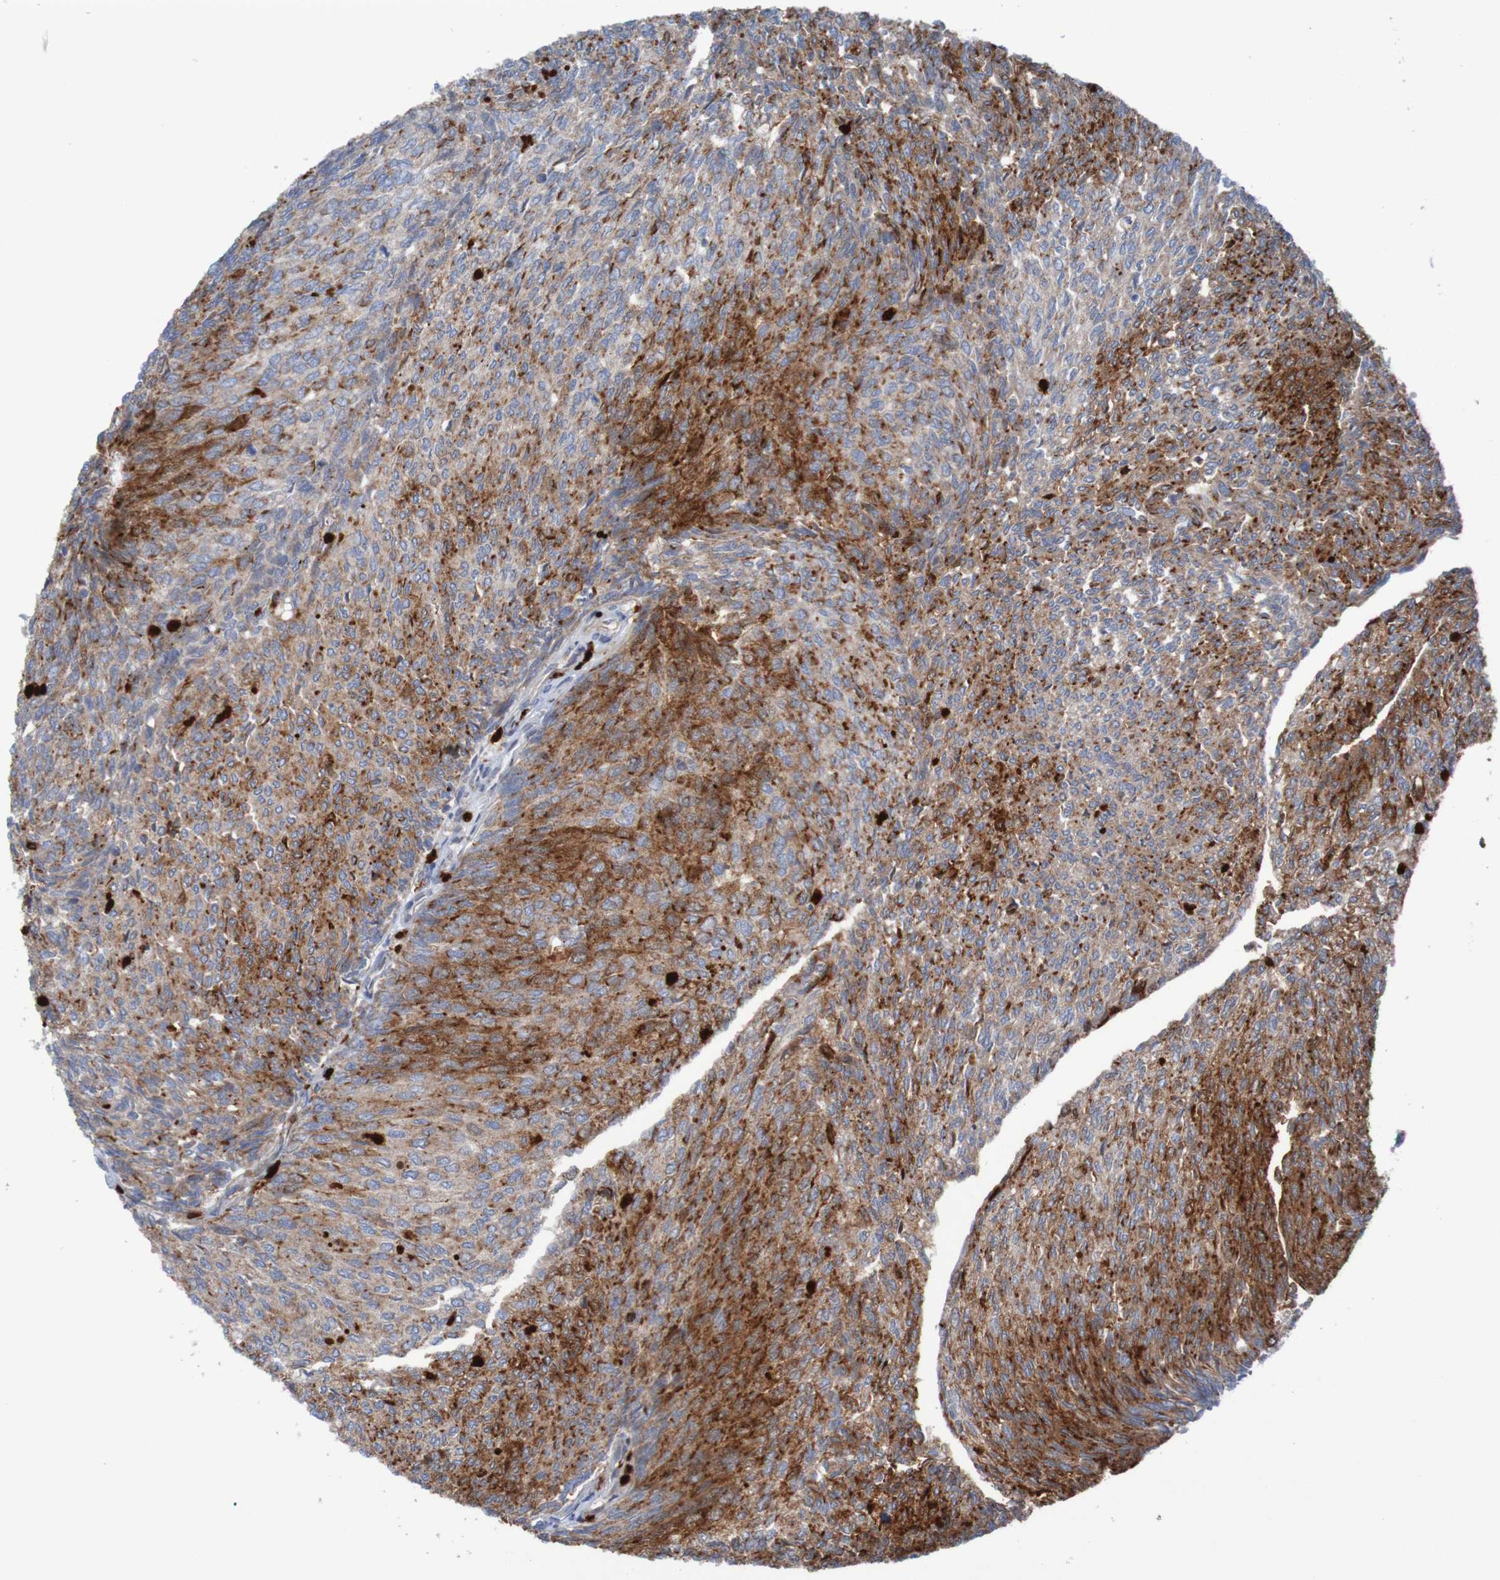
{"staining": {"intensity": "strong", "quantity": ">75%", "location": "cytoplasmic/membranous"}, "tissue": "urothelial cancer", "cell_type": "Tumor cells", "image_type": "cancer", "snomed": [{"axis": "morphology", "description": "Urothelial carcinoma, Low grade"}, {"axis": "topography", "description": "Urinary bladder"}], "caption": "The micrograph demonstrates immunohistochemical staining of low-grade urothelial carcinoma. There is strong cytoplasmic/membranous expression is seen in approximately >75% of tumor cells.", "gene": "PARP4", "patient": {"sex": "female", "age": 79}}